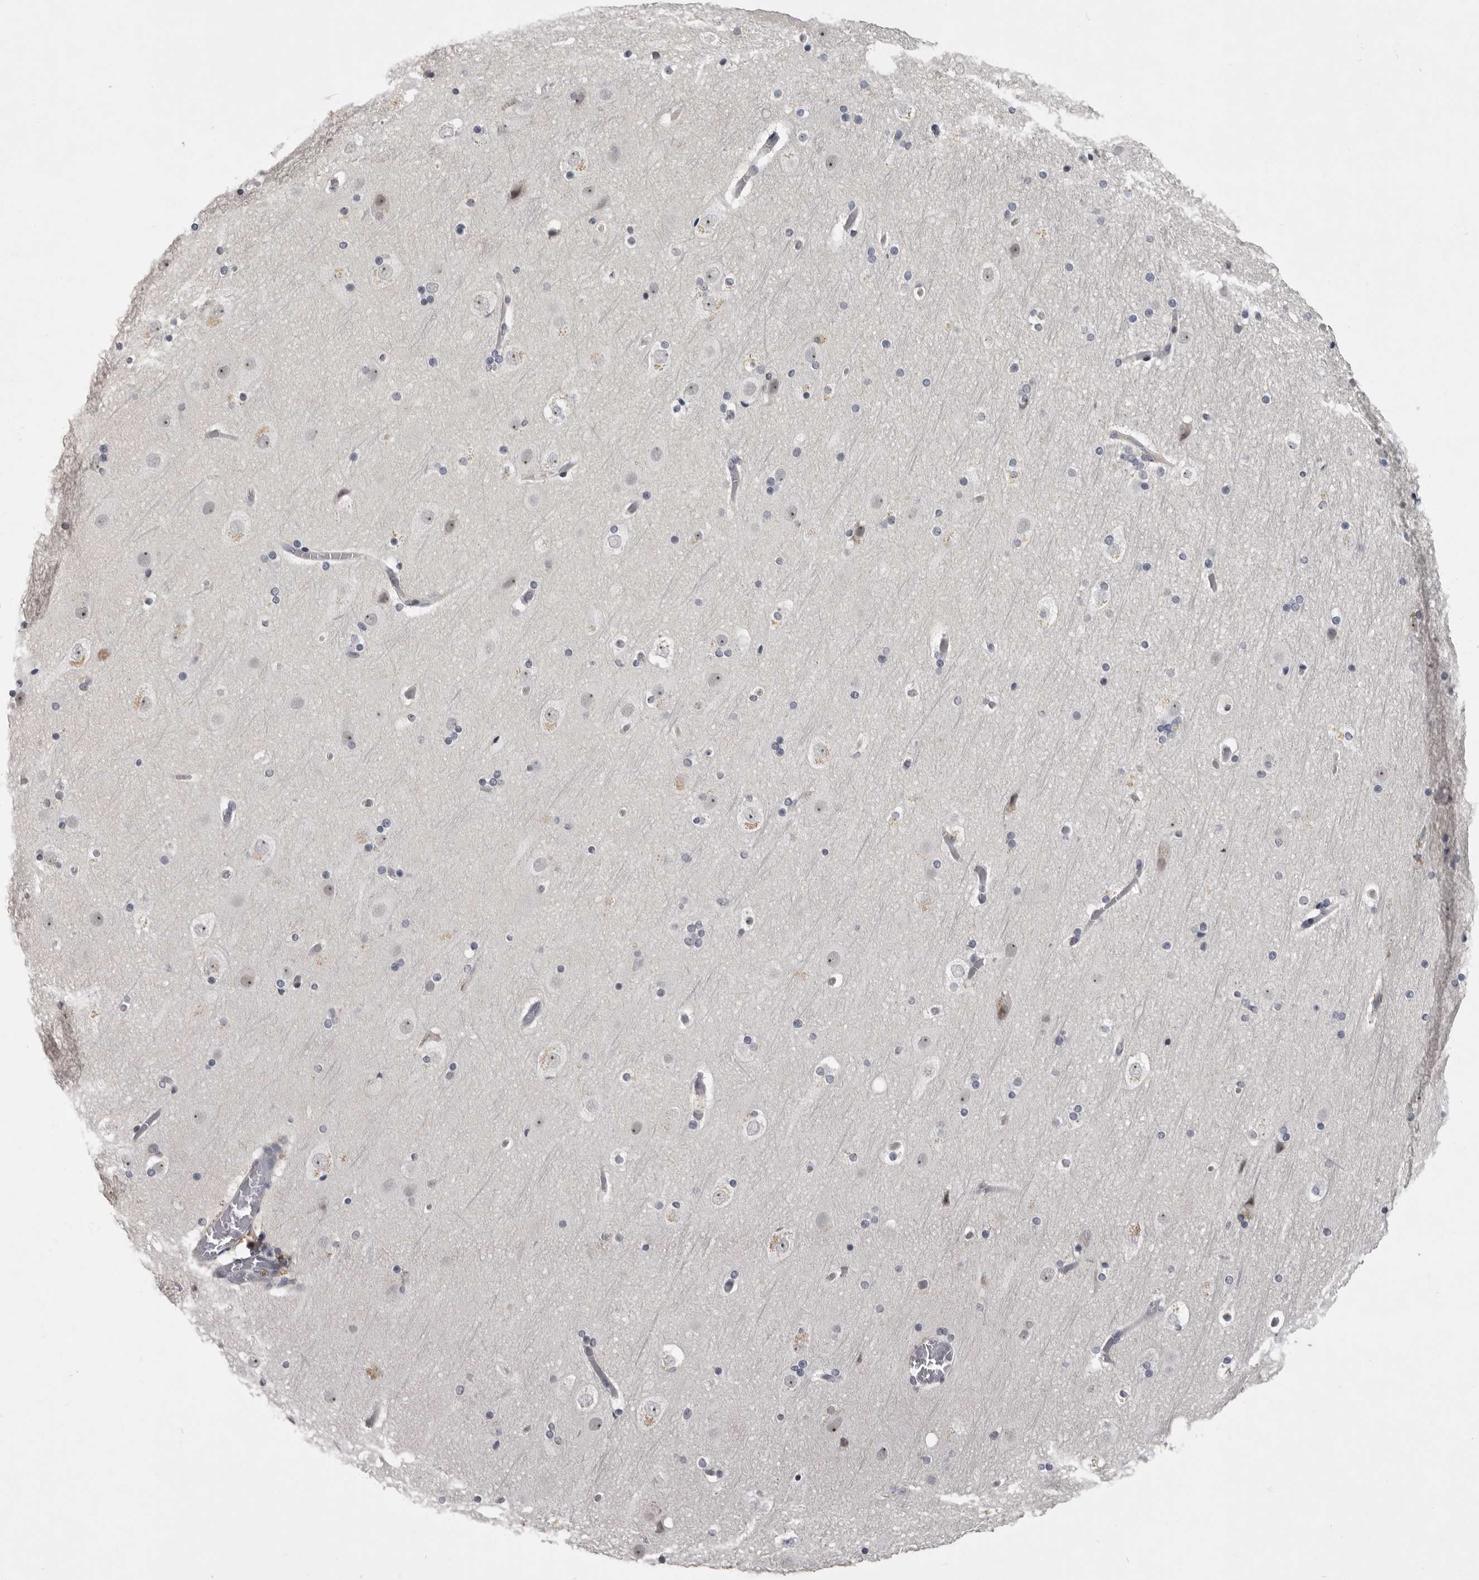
{"staining": {"intensity": "negative", "quantity": "none", "location": "none"}, "tissue": "cerebral cortex", "cell_type": "Endothelial cells", "image_type": "normal", "snomed": [{"axis": "morphology", "description": "Normal tissue, NOS"}, {"axis": "topography", "description": "Cerebral cortex"}], "caption": "Immunohistochemical staining of unremarkable human cerebral cortex exhibits no significant positivity in endothelial cells. (Stains: DAB (3,3'-diaminobenzidine) immunohistochemistry with hematoxylin counter stain, Microscopy: brightfield microscopy at high magnification).", "gene": "MRTO4", "patient": {"sex": "male", "age": 57}}